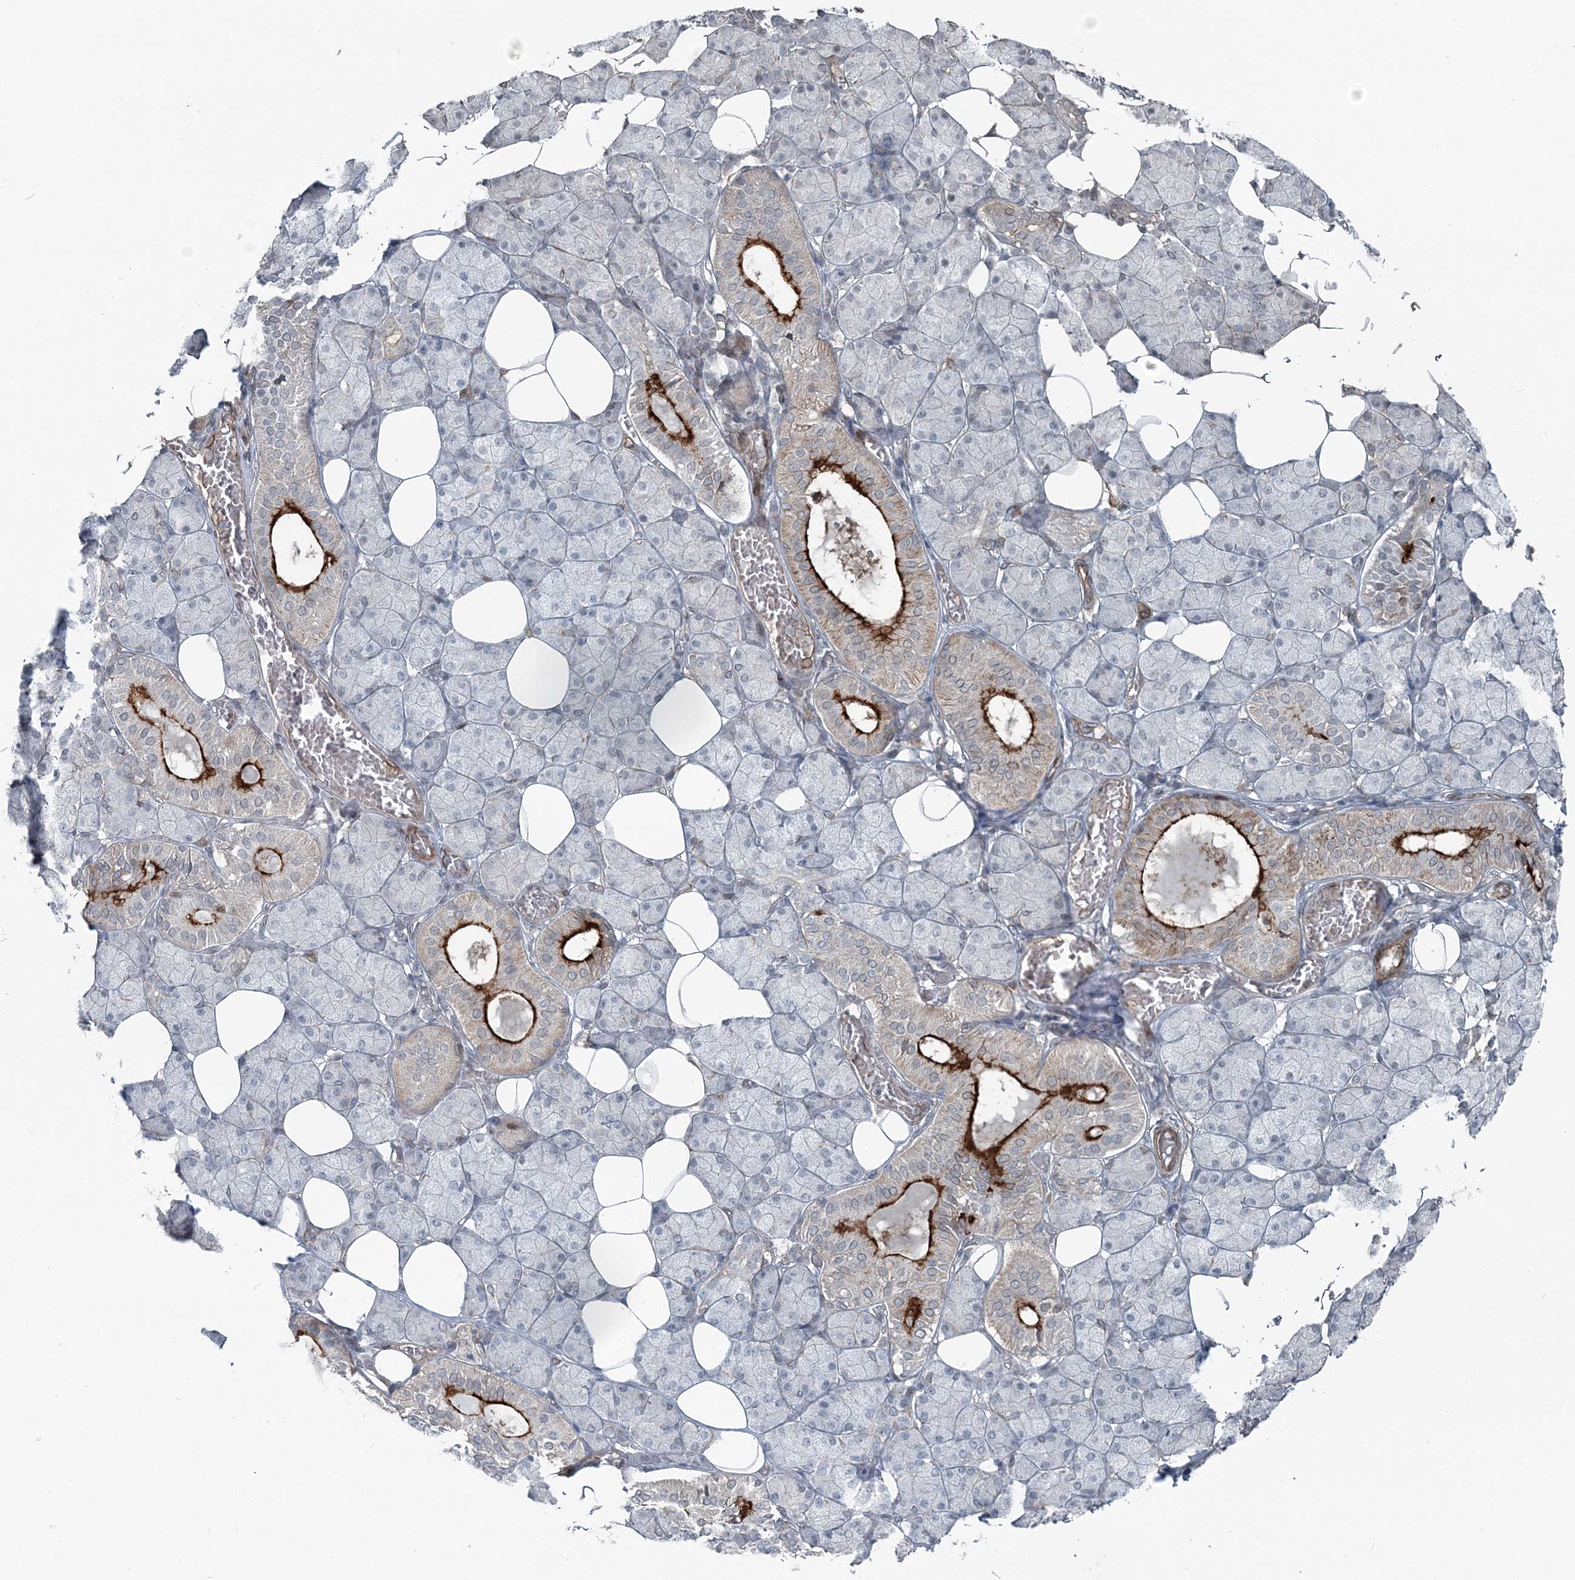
{"staining": {"intensity": "moderate", "quantity": "<25%", "location": "cytoplasmic/membranous"}, "tissue": "salivary gland", "cell_type": "Glandular cells", "image_type": "normal", "snomed": [{"axis": "morphology", "description": "Normal tissue, NOS"}, {"axis": "topography", "description": "Salivary gland"}], "caption": "Immunohistochemistry (DAB (3,3'-diaminobenzidine)) staining of benign human salivary gland demonstrates moderate cytoplasmic/membranous protein staining in approximately <25% of glandular cells.", "gene": "FBXL17", "patient": {"sex": "female", "age": 33}}